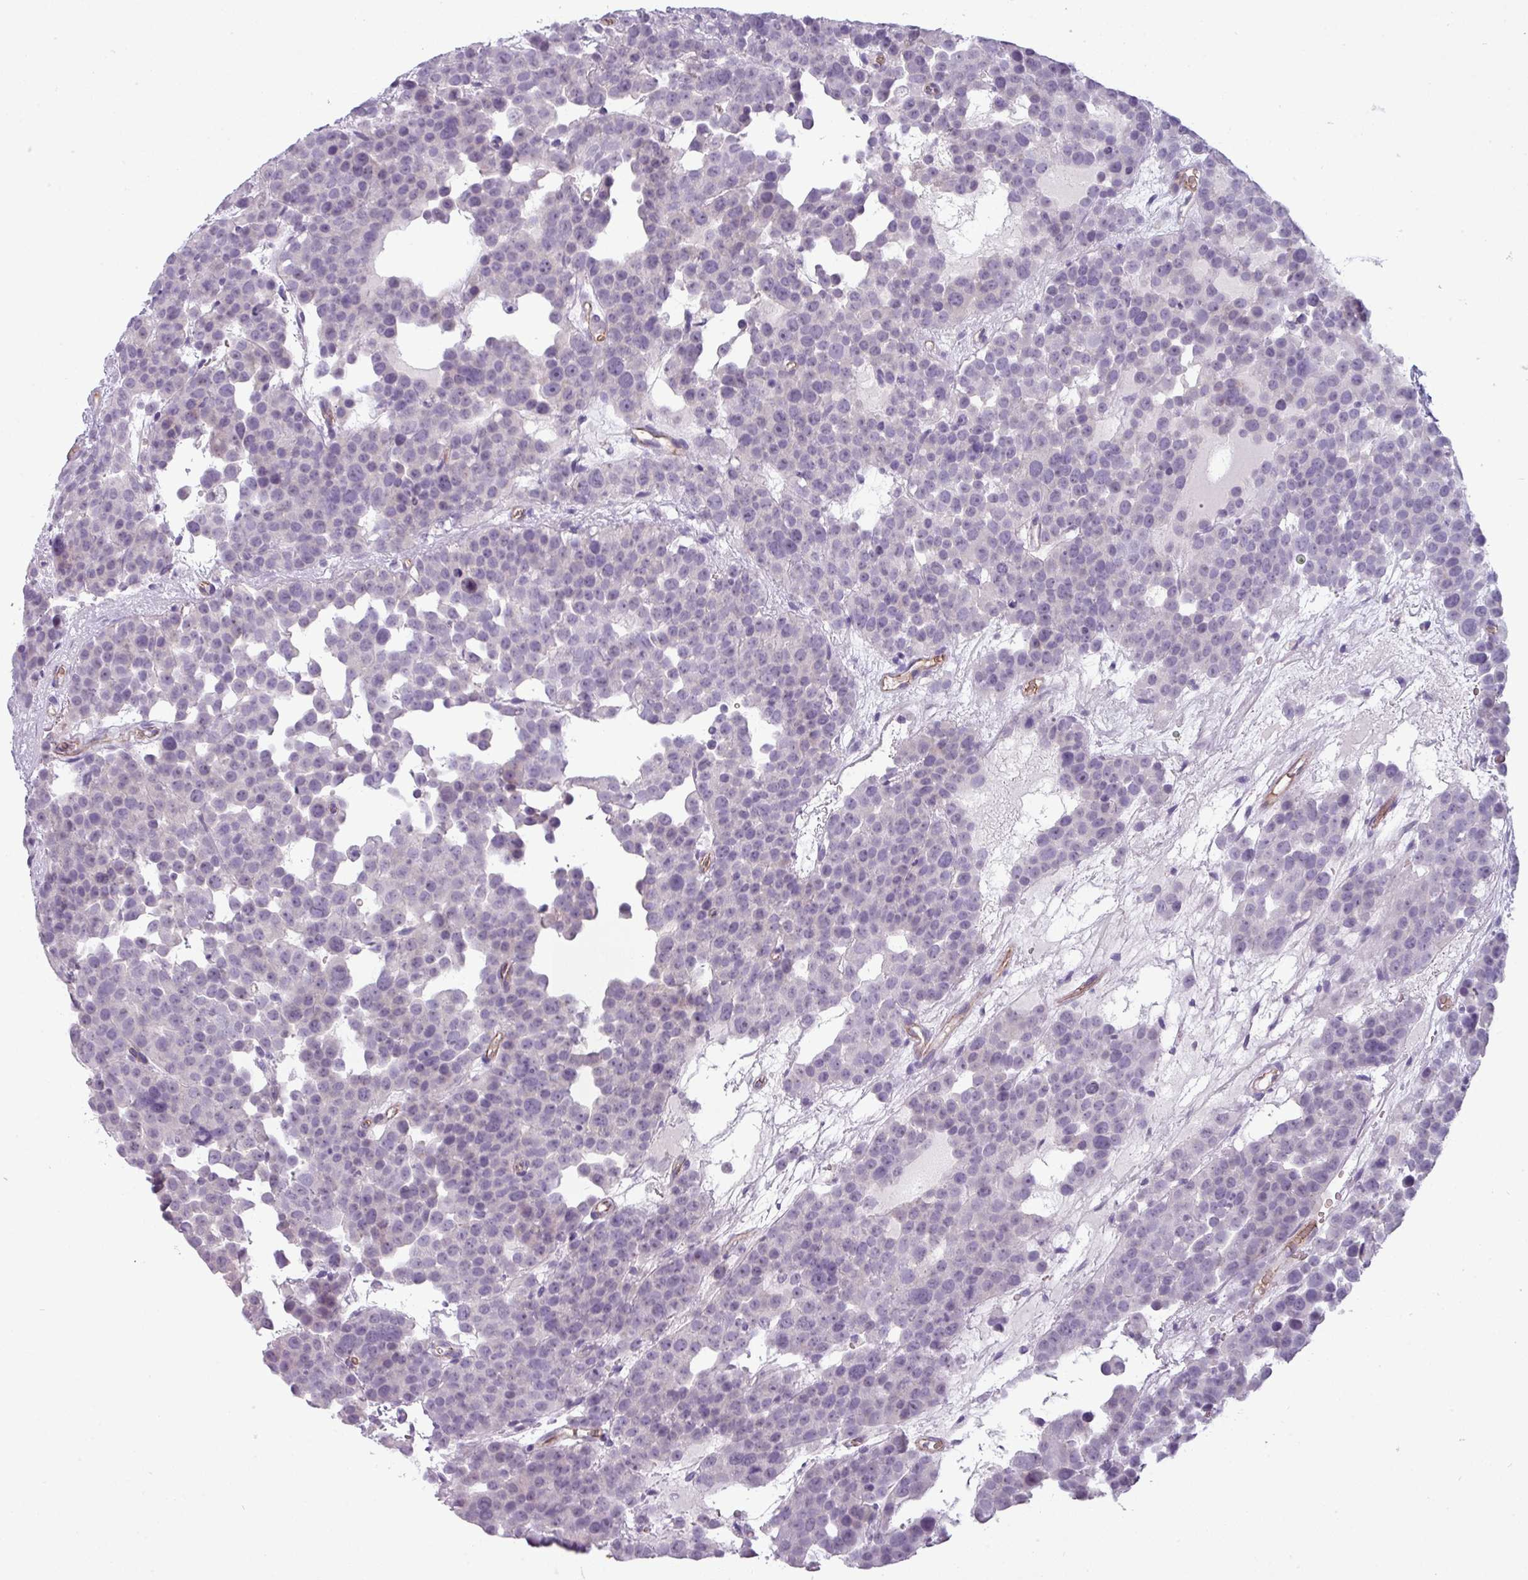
{"staining": {"intensity": "negative", "quantity": "none", "location": "none"}, "tissue": "testis cancer", "cell_type": "Tumor cells", "image_type": "cancer", "snomed": [{"axis": "morphology", "description": "Seminoma, NOS"}, {"axis": "topography", "description": "Testis"}], "caption": "An image of testis cancer (seminoma) stained for a protein displays no brown staining in tumor cells. Nuclei are stained in blue.", "gene": "AREL1", "patient": {"sex": "male", "age": 71}}